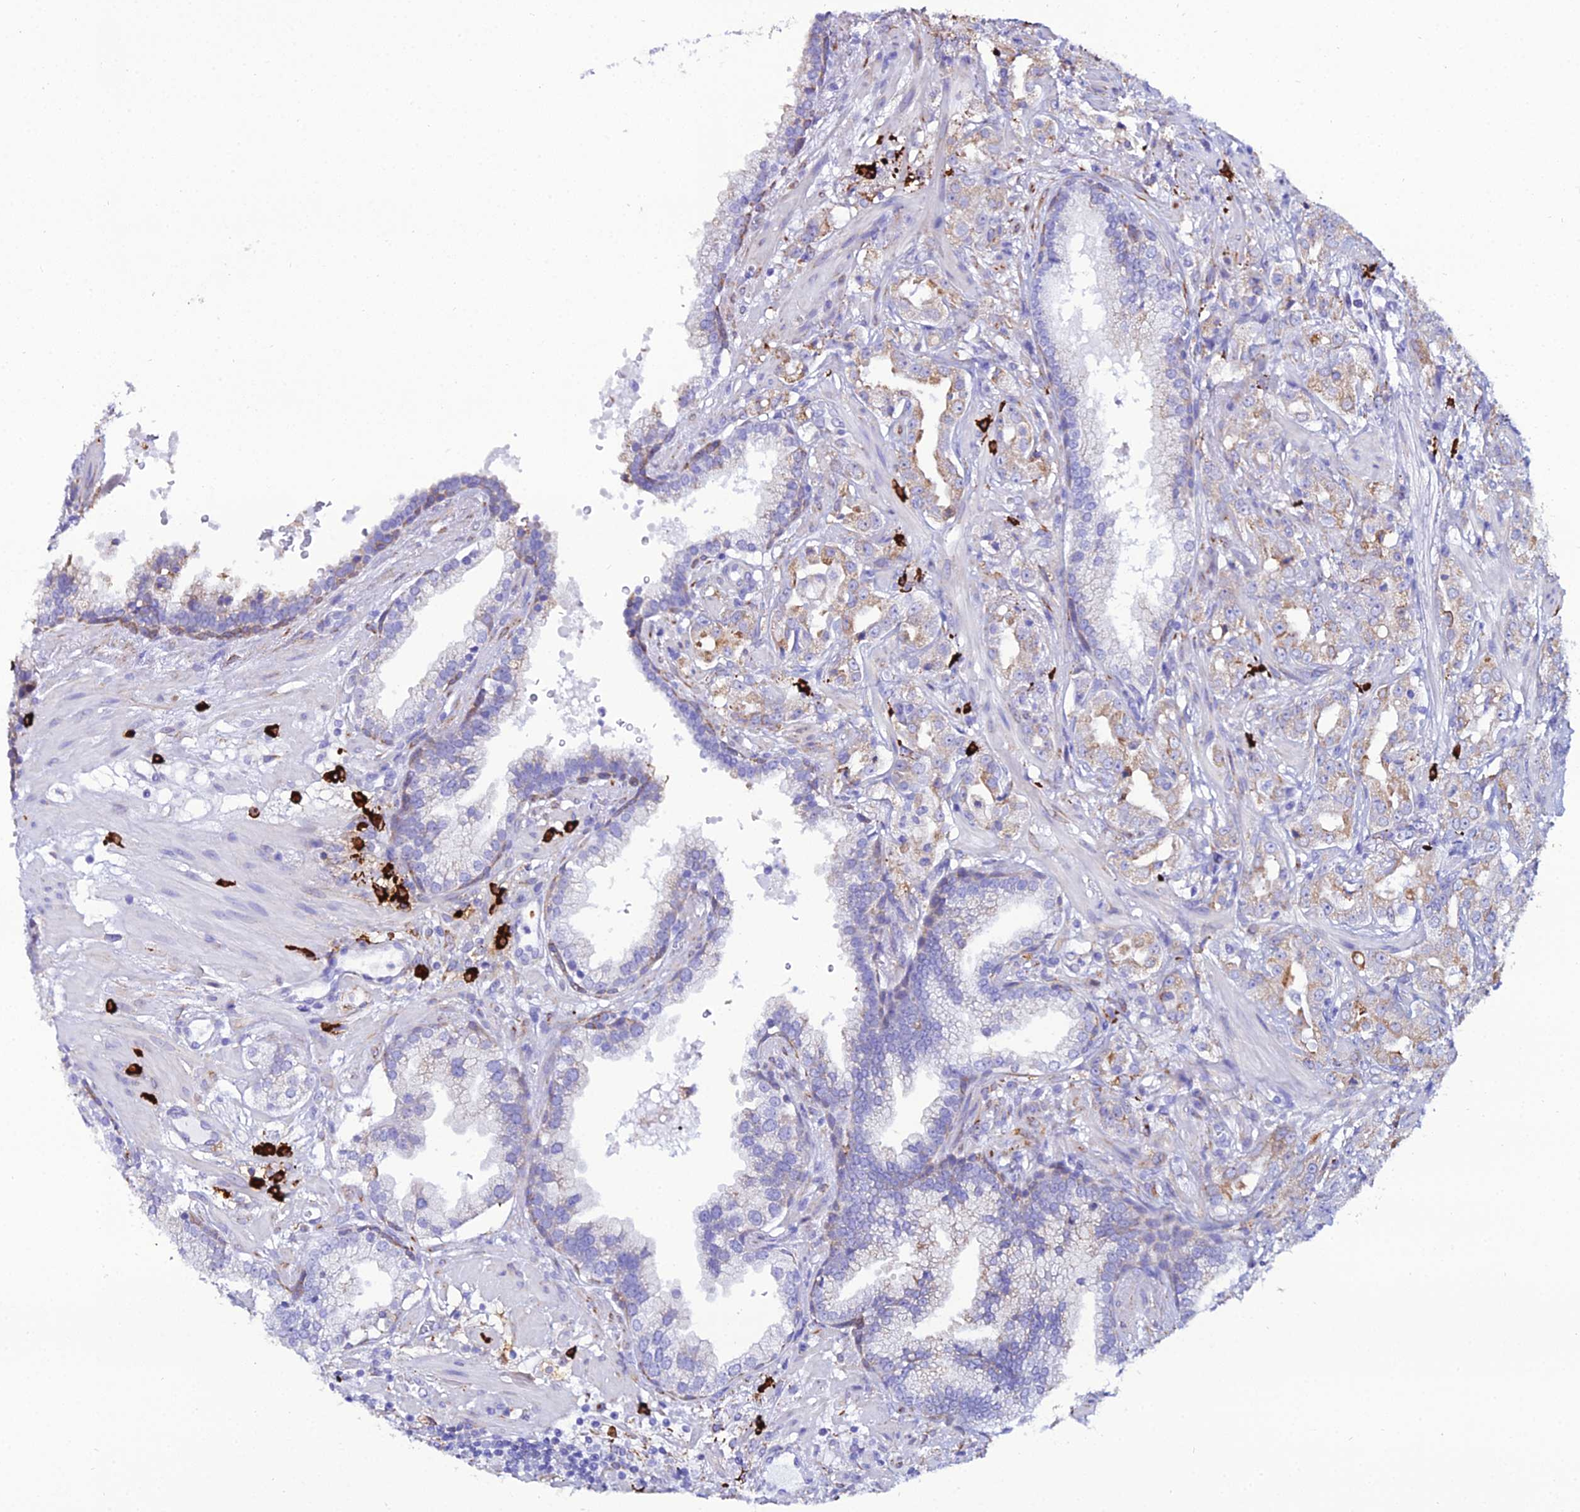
{"staining": {"intensity": "weak", "quantity": "<25%", "location": "cytoplasmic/membranous"}, "tissue": "prostate cancer", "cell_type": "Tumor cells", "image_type": "cancer", "snomed": [{"axis": "morphology", "description": "Adenocarcinoma, High grade"}, {"axis": "topography", "description": "Prostate"}], "caption": "Photomicrograph shows no significant protein positivity in tumor cells of prostate cancer (adenocarcinoma (high-grade)).", "gene": "TXNDC5", "patient": {"sex": "male", "age": 63}}